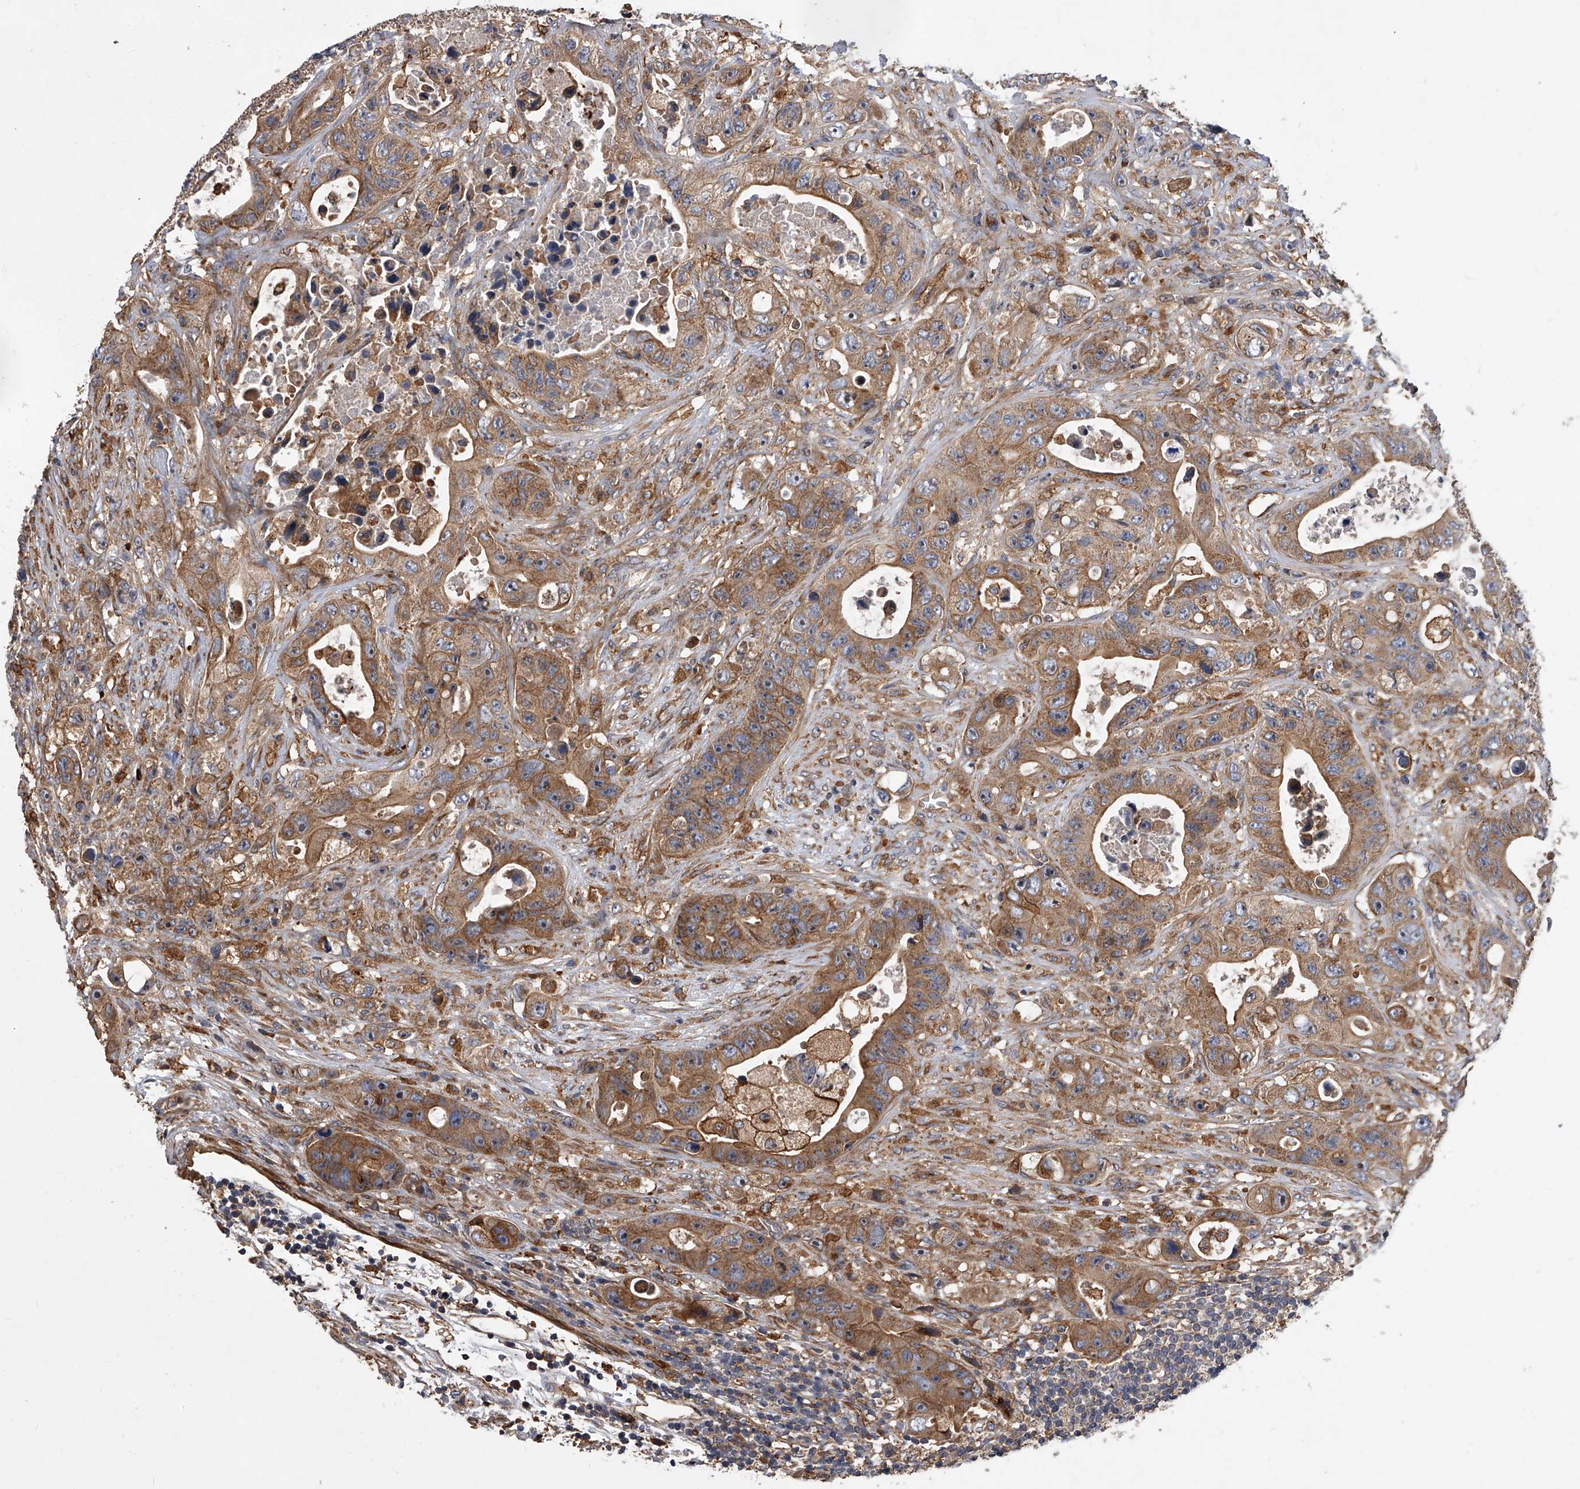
{"staining": {"intensity": "moderate", "quantity": ">75%", "location": "cytoplasmic/membranous"}, "tissue": "colorectal cancer", "cell_type": "Tumor cells", "image_type": "cancer", "snomed": [{"axis": "morphology", "description": "Adenocarcinoma, NOS"}, {"axis": "topography", "description": "Colon"}], "caption": "Adenocarcinoma (colorectal) stained for a protein (brown) demonstrates moderate cytoplasmic/membranous positive positivity in approximately >75% of tumor cells.", "gene": "EXOC4", "patient": {"sex": "female", "age": 46}}